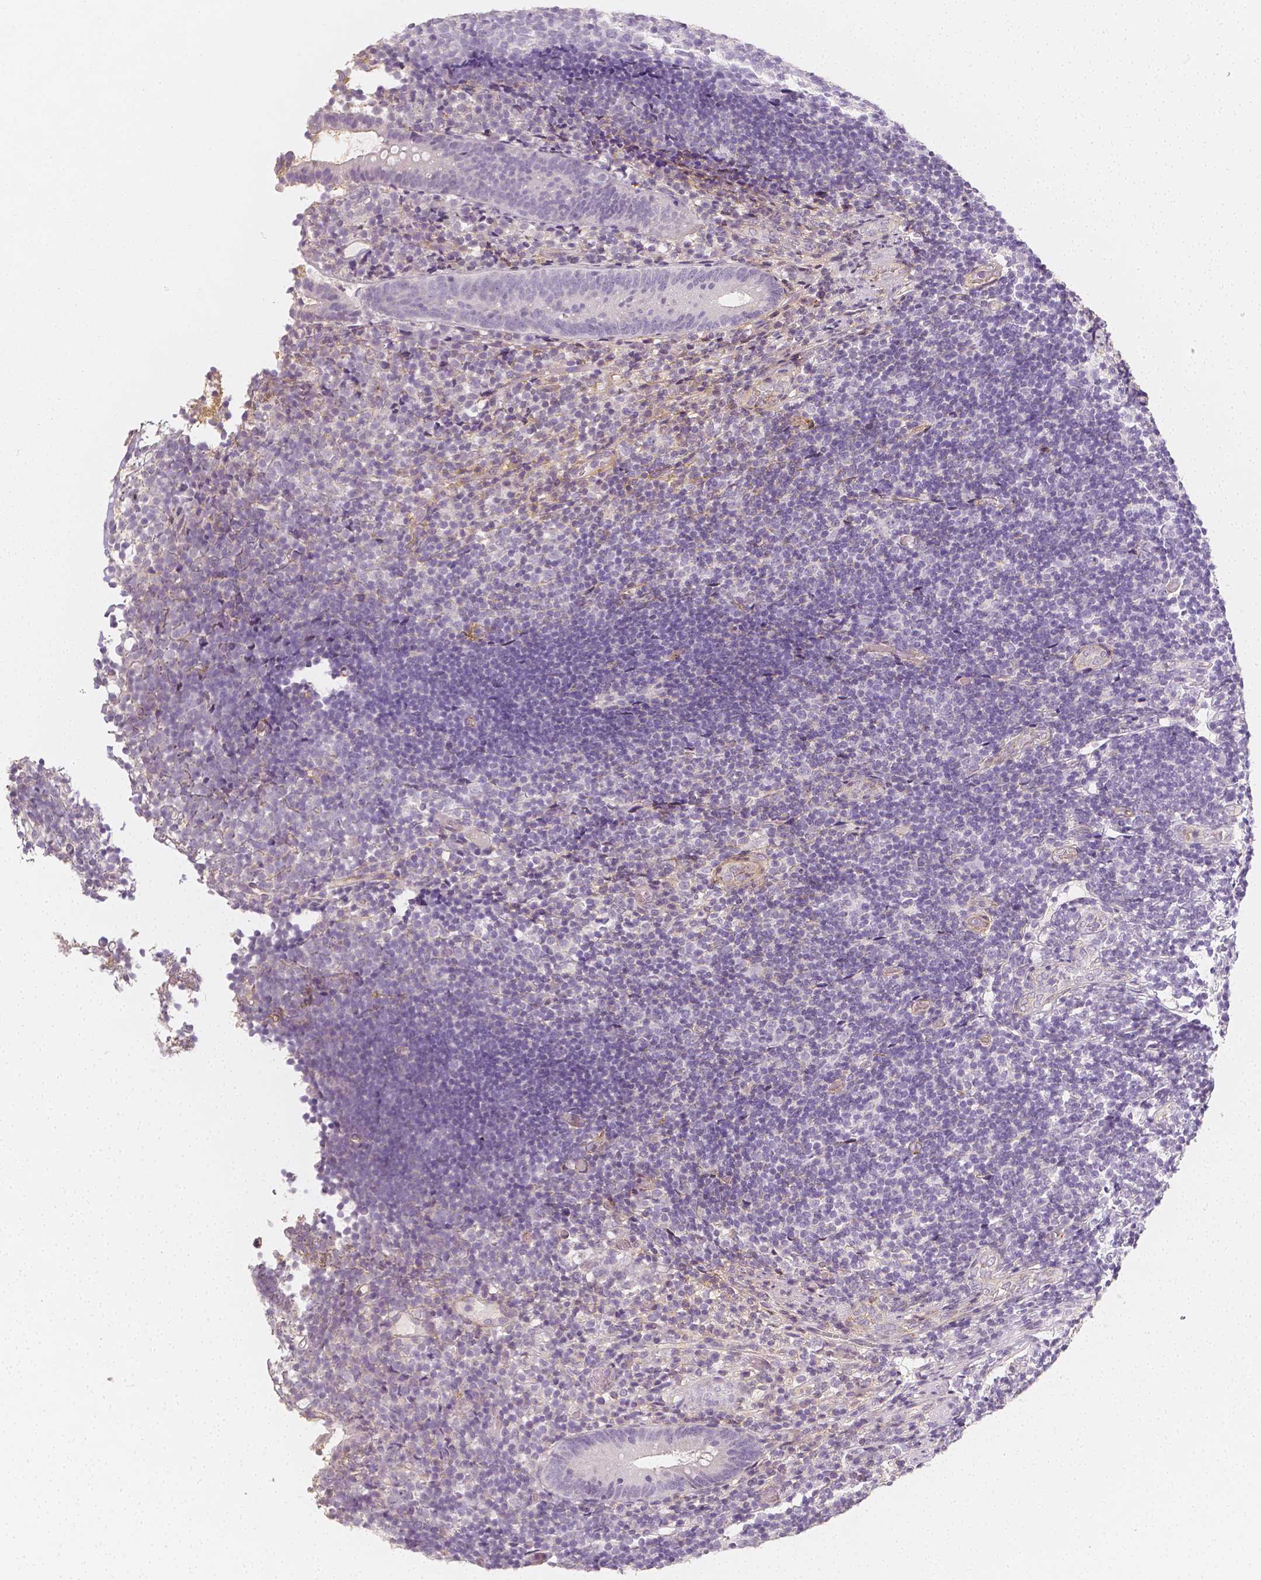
{"staining": {"intensity": "negative", "quantity": "none", "location": "none"}, "tissue": "appendix", "cell_type": "Glandular cells", "image_type": "normal", "snomed": [{"axis": "morphology", "description": "Normal tissue, NOS"}, {"axis": "topography", "description": "Appendix"}], "caption": "An image of appendix stained for a protein reveals no brown staining in glandular cells.", "gene": "THY1", "patient": {"sex": "female", "age": 32}}